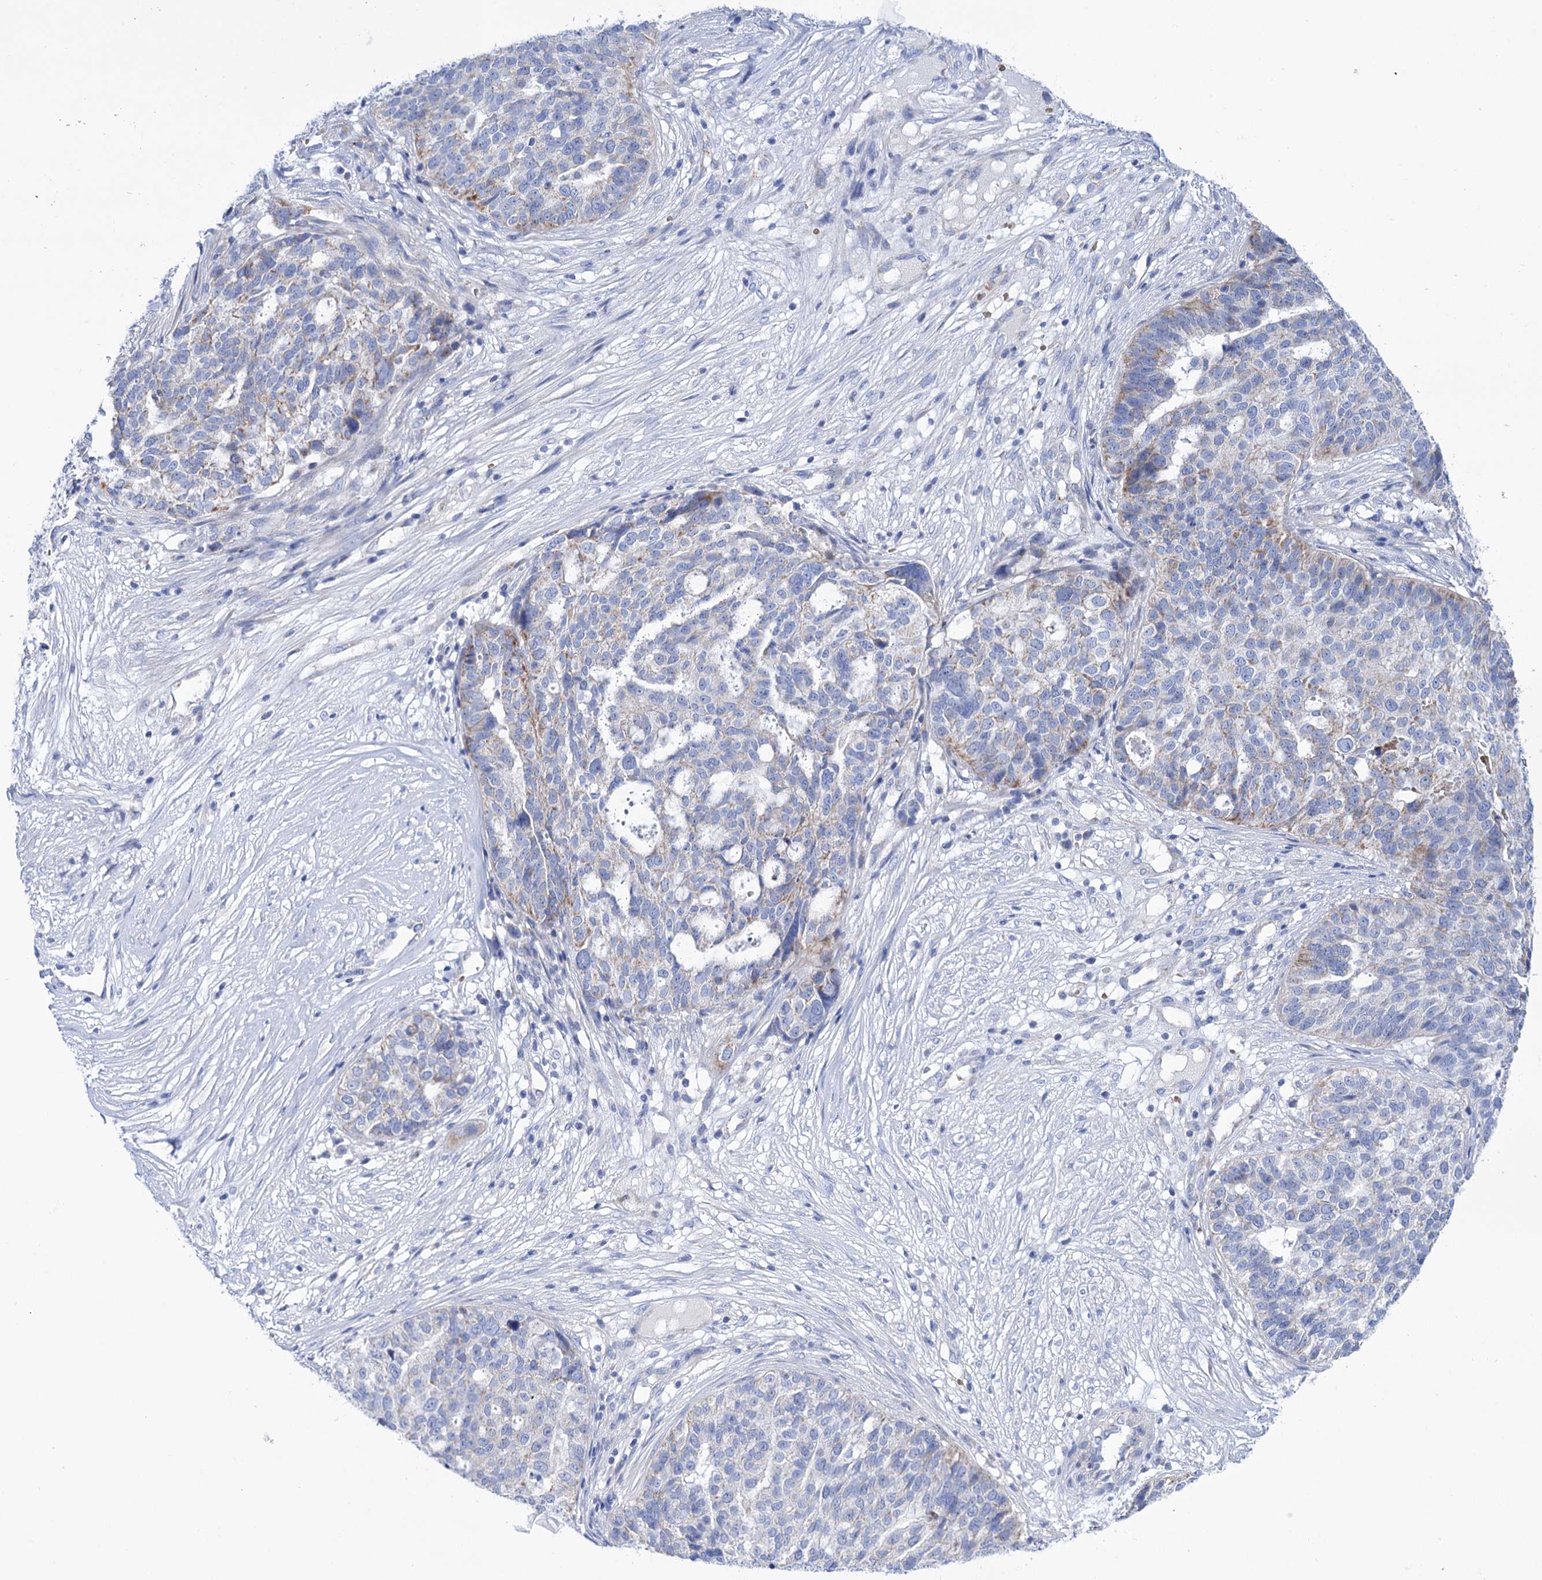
{"staining": {"intensity": "weak", "quantity": "<25%", "location": "cytoplasmic/membranous"}, "tissue": "ovarian cancer", "cell_type": "Tumor cells", "image_type": "cancer", "snomed": [{"axis": "morphology", "description": "Cystadenocarcinoma, serous, NOS"}, {"axis": "topography", "description": "Ovary"}], "caption": "Serous cystadenocarcinoma (ovarian) stained for a protein using immunohistochemistry (IHC) demonstrates no staining tumor cells.", "gene": "YARS2", "patient": {"sex": "female", "age": 59}}